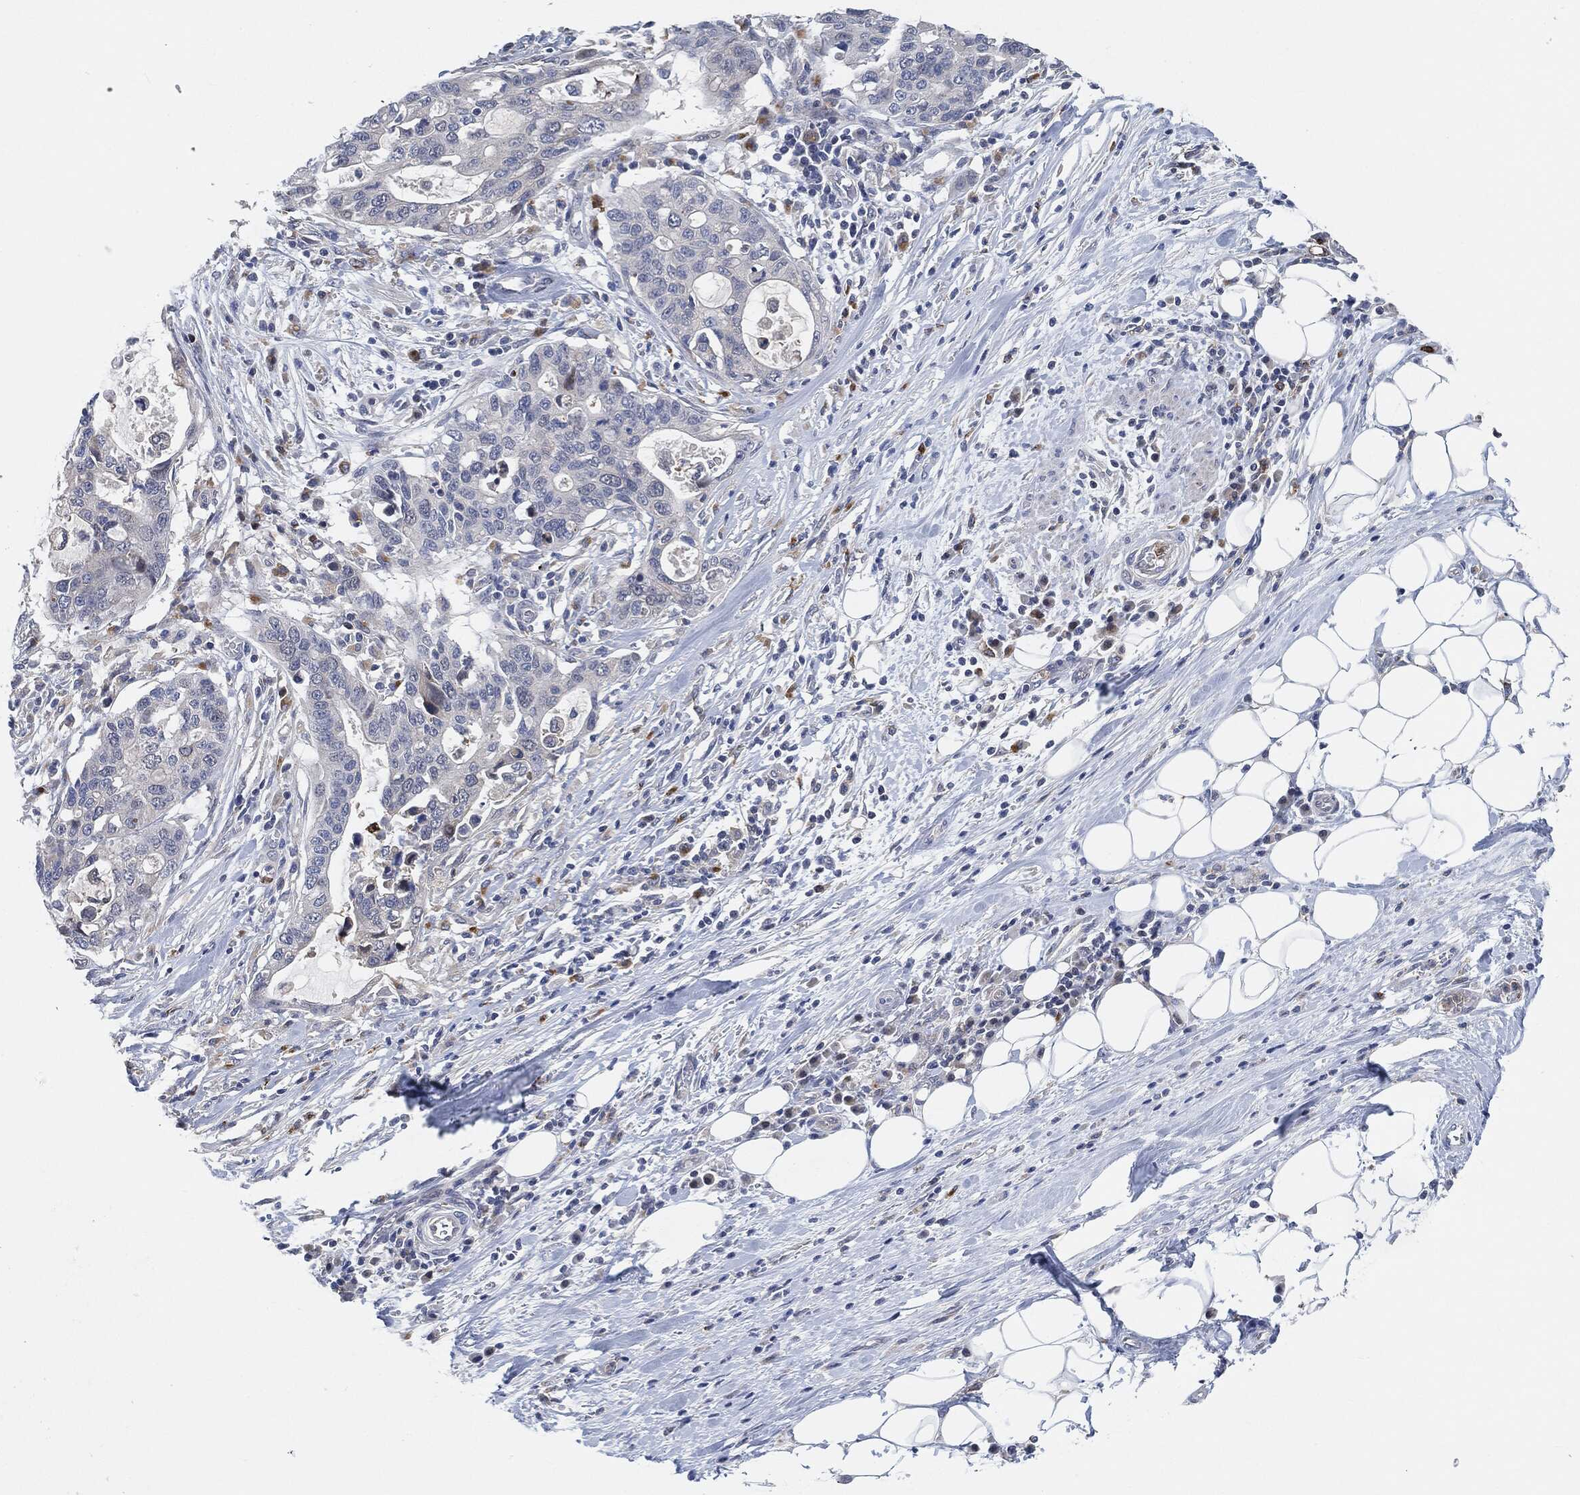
{"staining": {"intensity": "negative", "quantity": "none", "location": "none"}, "tissue": "stomach cancer", "cell_type": "Tumor cells", "image_type": "cancer", "snomed": [{"axis": "morphology", "description": "Adenocarcinoma, NOS"}, {"axis": "topography", "description": "Stomach"}], "caption": "This is an immunohistochemistry (IHC) photomicrograph of human stomach adenocarcinoma. There is no positivity in tumor cells.", "gene": "VSIG4", "patient": {"sex": "male", "age": 54}}